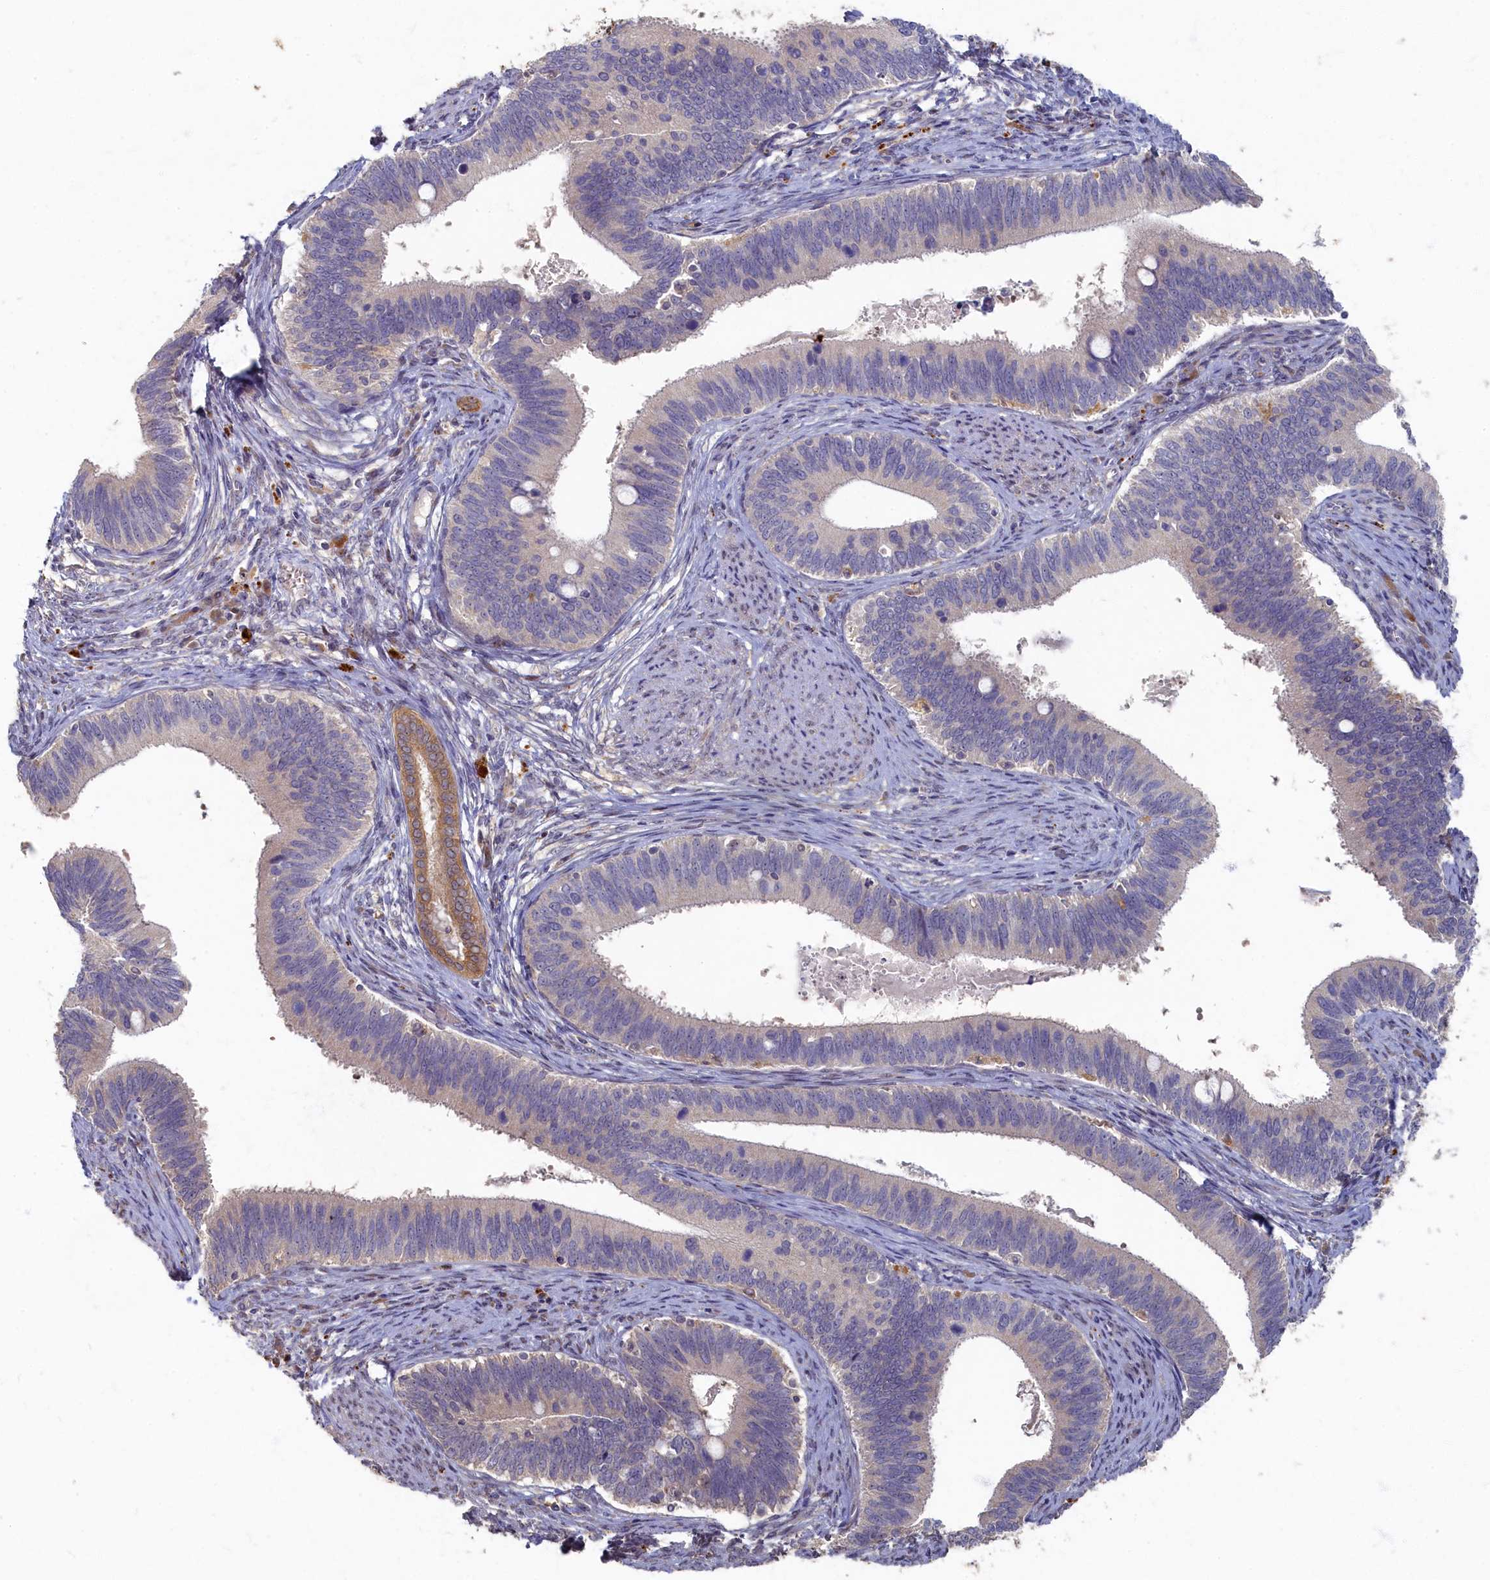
{"staining": {"intensity": "negative", "quantity": "none", "location": "none"}, "tissue": "cervical cancer", "cell_type": "Tumor cells", "image_type": "cancer", "snomed": [{"axis": "morphology", "description": "Adenocarcinoma, NOS"}, {"axis": "topography", "description": "Cervix"}], "caption": "This is an IHC photomicrograph of cervical cancer. There is no expression in tumor cells.", "gene": "HUNK", "patient": {"sex": "female", "age": 42}}